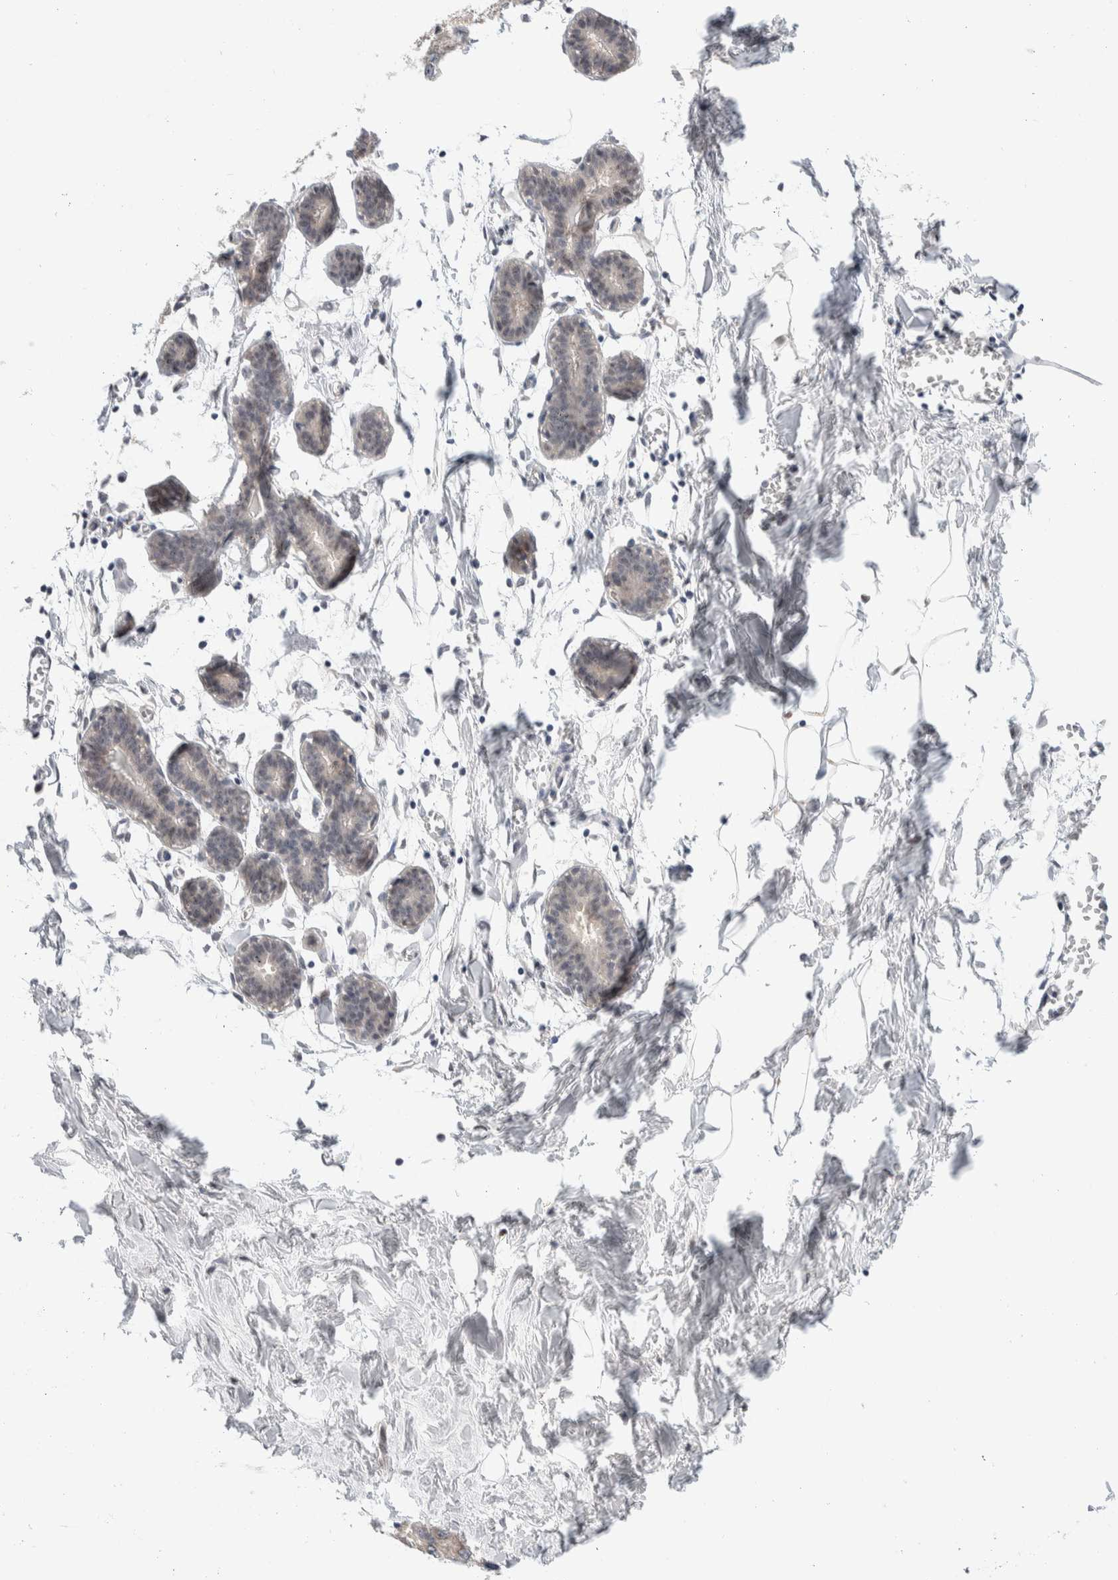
{"staining": {"intensity": "negative", "quantity": "none", "location": "none"}, "tissue": "breast", "cell_type": "Adipocytes", "image_type": "normal", "snomed": [{"axis": "morphology", "description": "Normal tissue, NOS"}, {"axis": "topography", "description": "Breast"}], "caption": "Immunohistochemistry photomicrograph of normal breast: breast stained with DAB reveals no significant protein positivity in adipocytes.", "gene": "DNAJB6", "patient": {"sex": "female", "age": 27}}